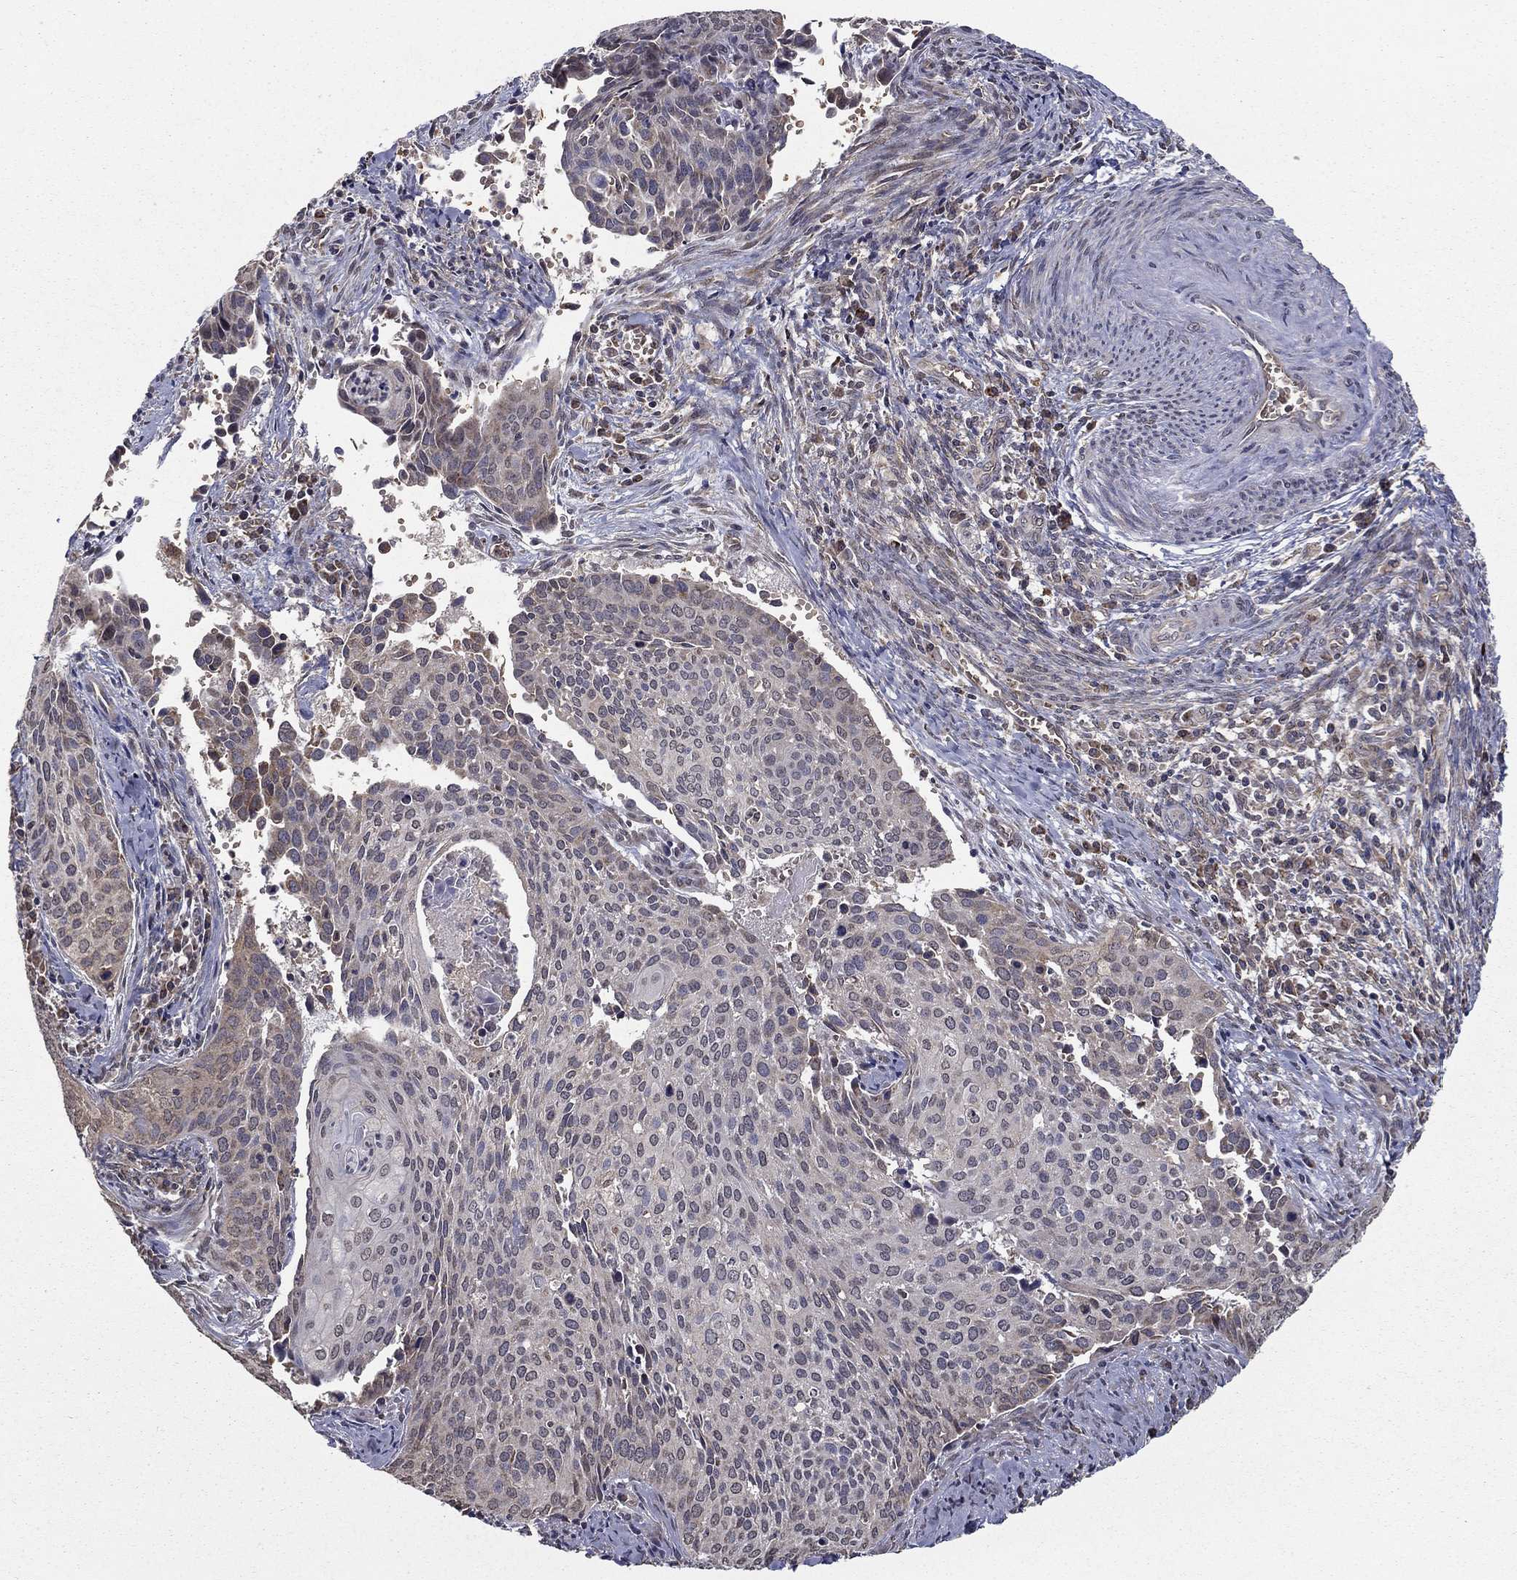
{"staining": {"intensity": "negative", "quantity": "none", "location": "none"}, "tissue": "cervical cancer", "cell_type": "Tumor cells", "image_type": "cancer", "snomed": [{"axis": "morphology", "description": "Squamous cell carcinoma, NOS"}, {"axis": "topography", "description": "Cervix"}], "caption": "An immunohistochemistry photomicrograph of squamous cell carcinoma (cervical) is shown. There is no staining in tumor cells of squamous cell carcinoma (cervical). (DAB immunohistochemistry (IHC) with hematoxylin counter stain).", "gene": "SLC2A13", "patient": {"sex": "female", "age": 29}}